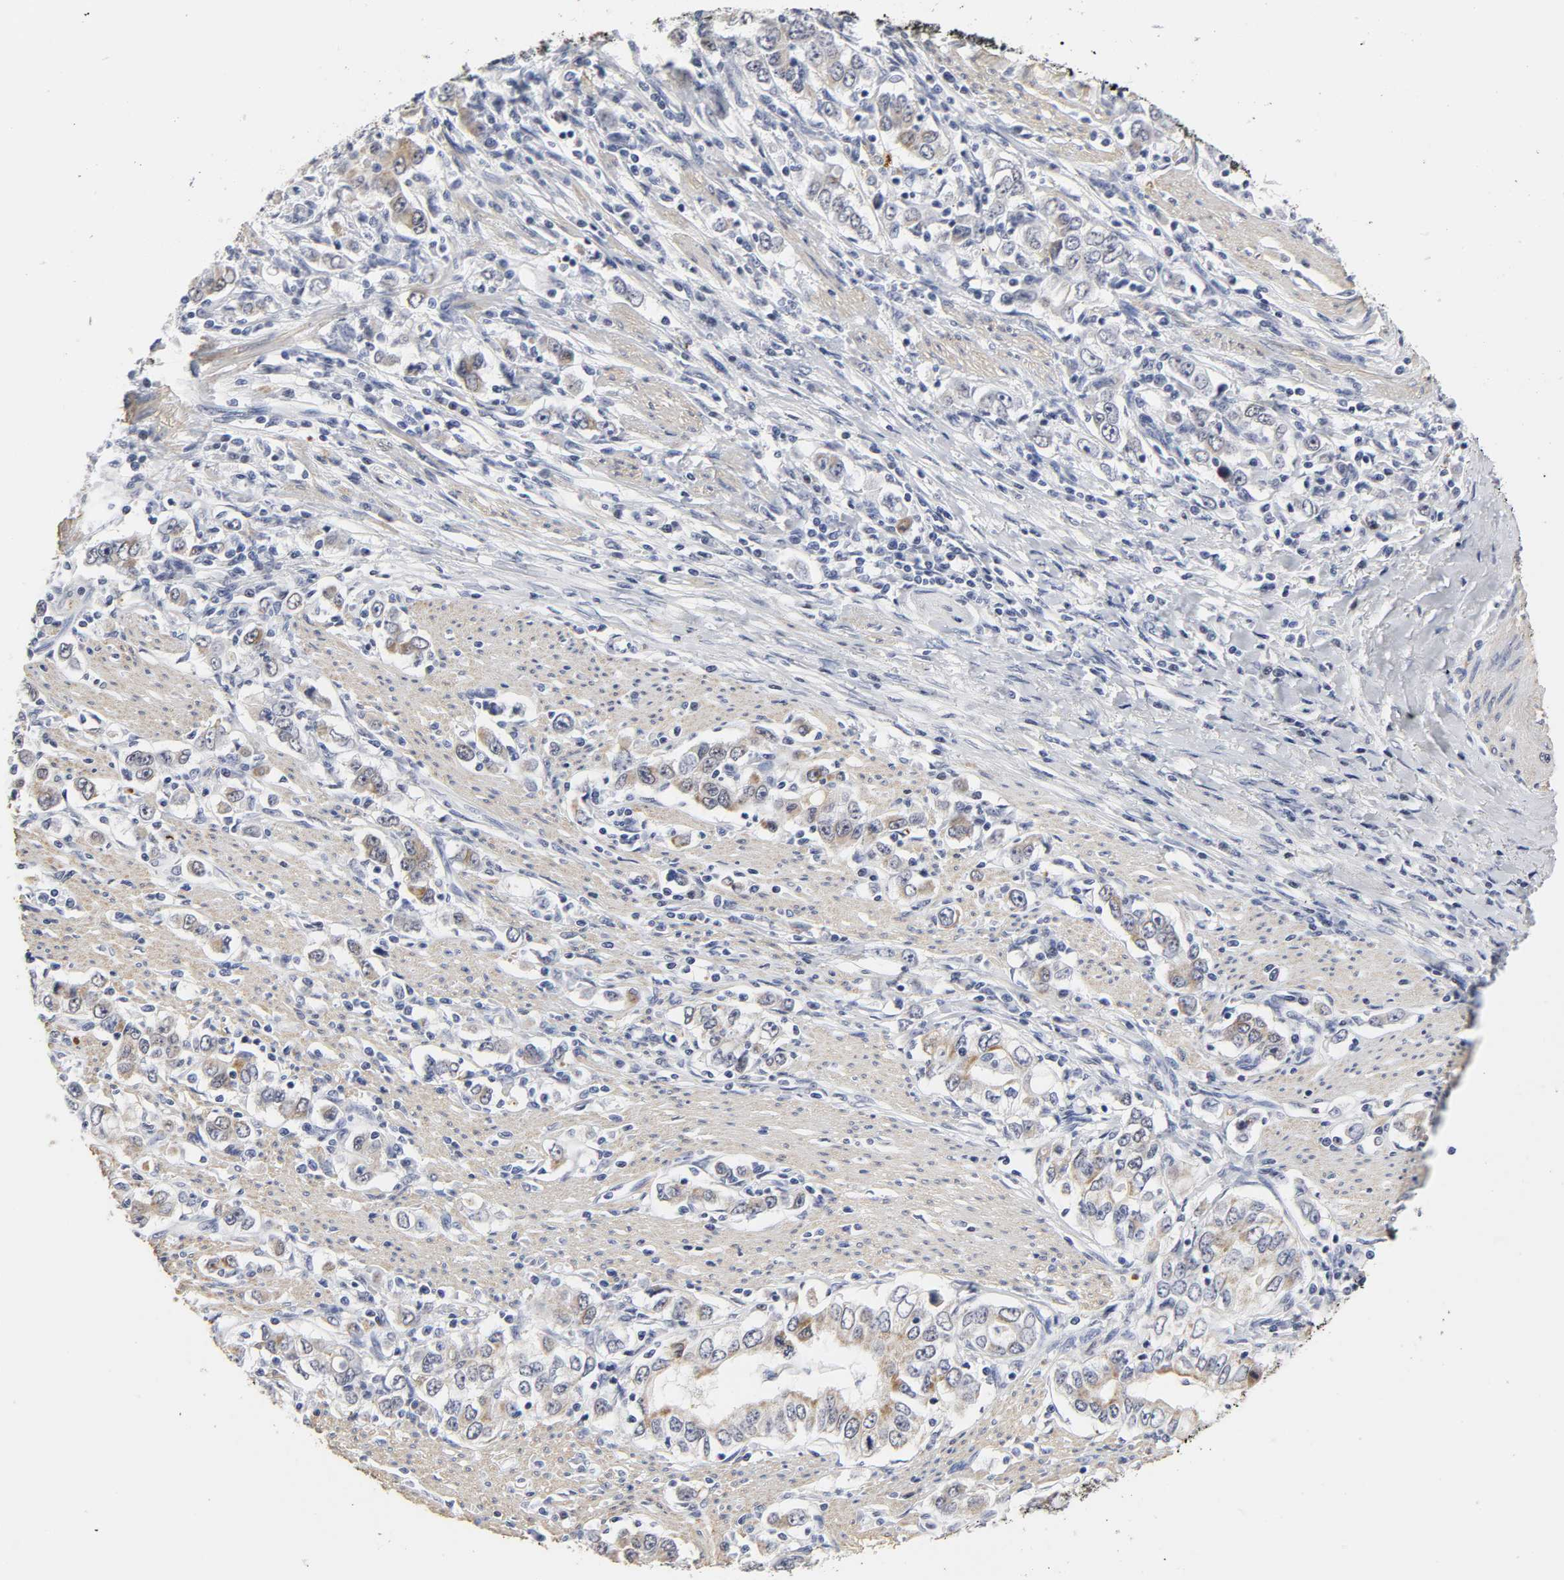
{"staining": {"intensity": "weak", "quantity": ">75%", "location": "cytoplasmic/membranous"}, "tissue": "stomach cancer", "cell_type": "Tumor cells", "image_type": "cancer", "snomed": [{"axis": "morphology", "description": "Adenocarcinoma, NOS"}, {"axis": "topography", "description": "Stomach, lower"}], "caption": "Immunohistochemical staining of stomach cancer (adenocarcinoma) exhibits weak cytoplasmic/membranous protein expression in about >75% of tumor cells. (DAB IHC, brown staining for protein, blue staining for nuclei).", "gene": "GRHL2", "patient": {"sex": "female", "age": 72}}